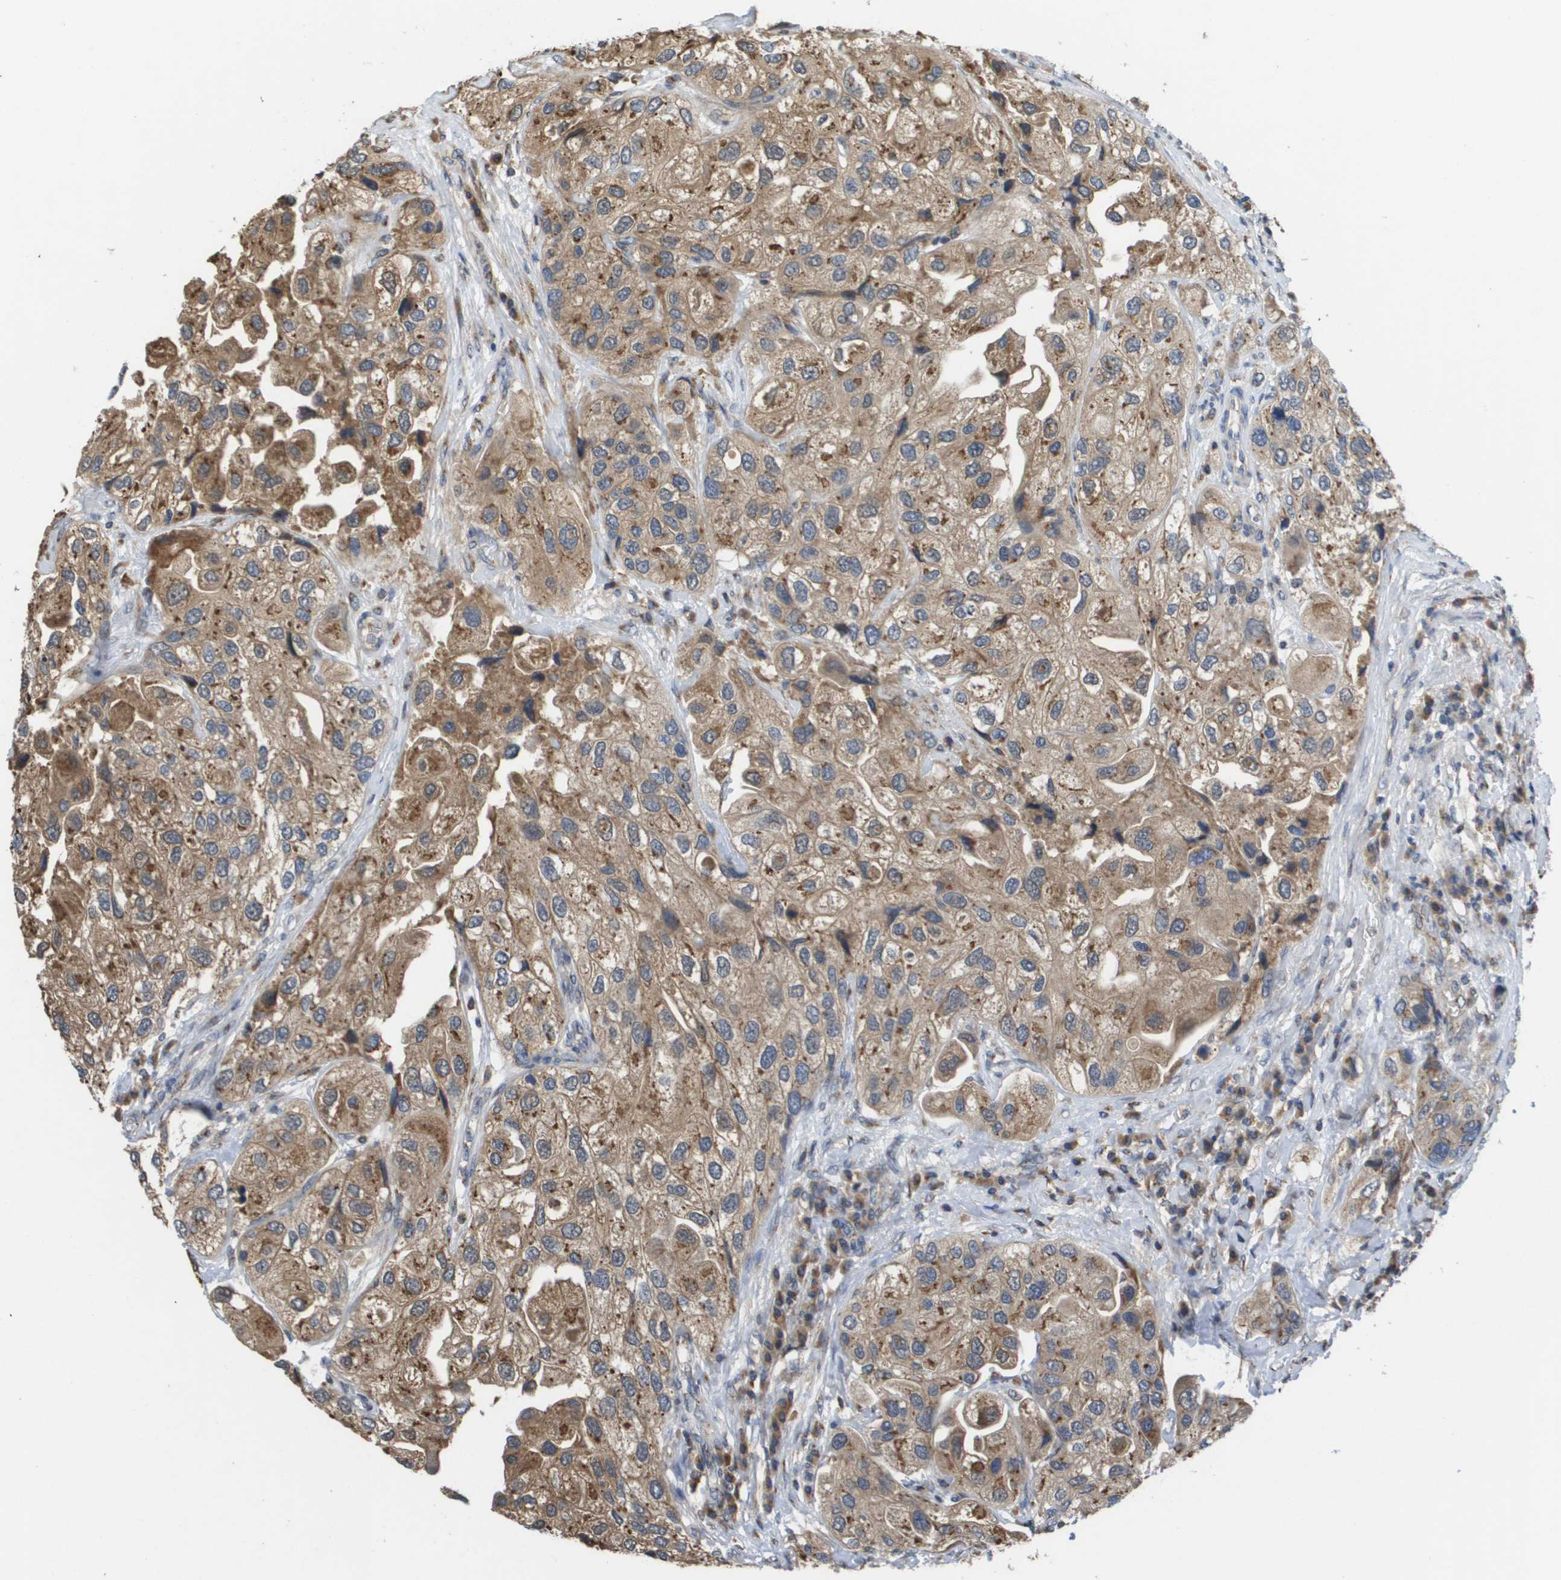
{"staining": {"intensity": "moderate", "quantity": ">75%", "location": "cytoplasmic/membranous"}, "tissue": "urothelial cancer", "cell_type": "Tumor cells", "image_type": "cancer", "snomed": [{"axis": "morphology", "description": "Urothelial carcinoma, High grade"}, {"axis": "topography", "description": "Urinary bladder"}], "caption": "Brown immunohistochemical staining in human urothelial cancer displays moderate cytoplasmic/membranous staining in approximately >75% of tumor cells. The staining is performed using DAB (3,3'-diaminobenzidine) brown chromogen to label protein expression. The nuclei are counter-stained blue using hematoxylin.", "gene": "PCK1", "patient": {"sex": "female", "age": 64}}